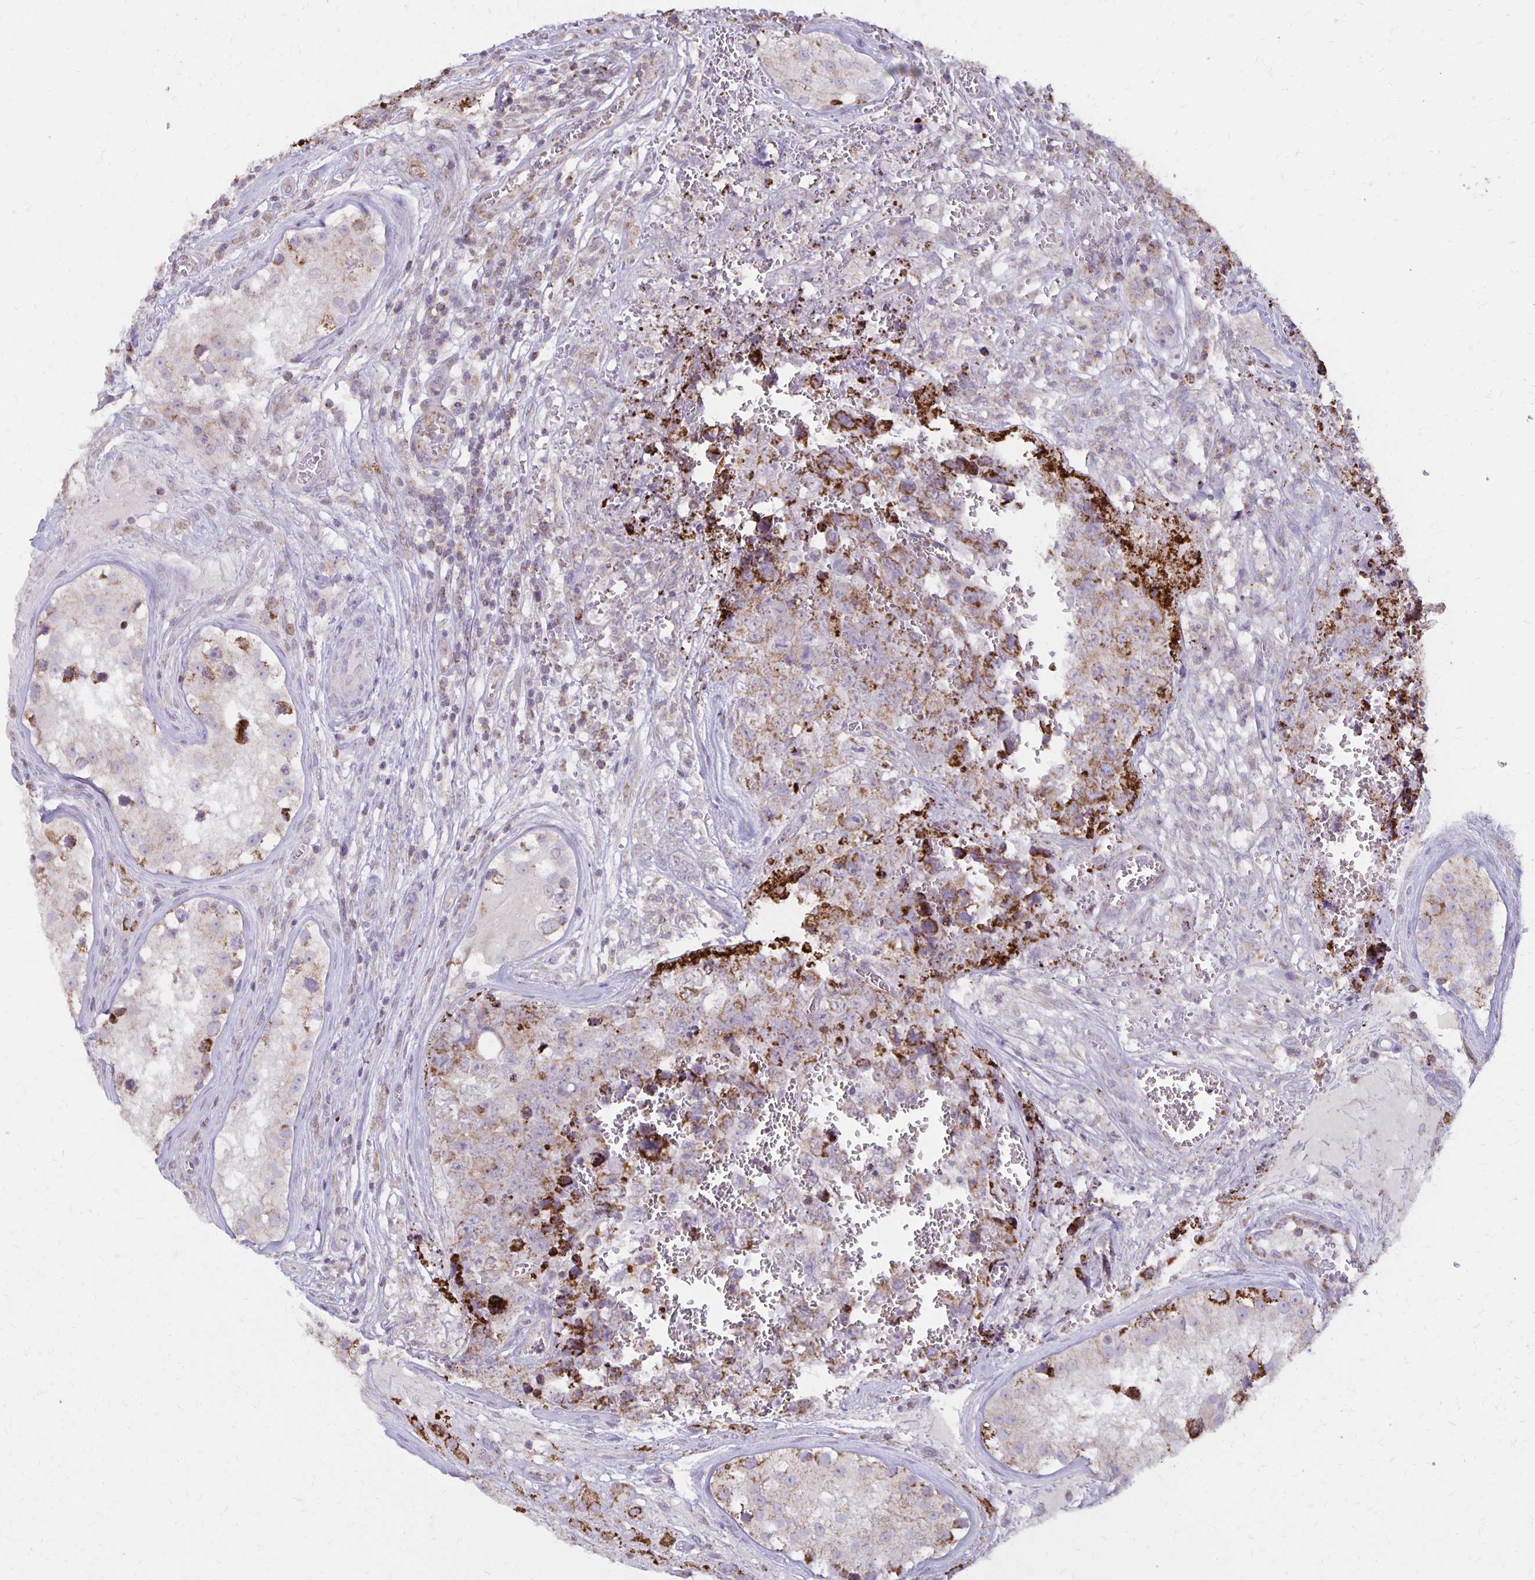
{"staining": {"intensity": "moderate", "quantity": "25%-75%", "location": "cytoplasmic/membranous"}, "tissue": "testis cancer", "cell_type": "Tumor cells", "image_type": "cancer", "snomed": [{"axis": "morphology", "description": "Carcinoma, Embryonal, NOS"}, {"axis": "topography", "description": "Testis"}], "caption": "Immunohistochemistry (IHC) micrograph of neoplastic tissue: testis cancer stained using immunohistochemistry (IHC) exhibits medium levels of moderate protein expression localized specifically in the cytoplasmic/membranous of tumor cells, appearing as a cytoplasmic/membranous brown color.", "gene": "IER3", "patient": {"sex": "male", "age": 18}}